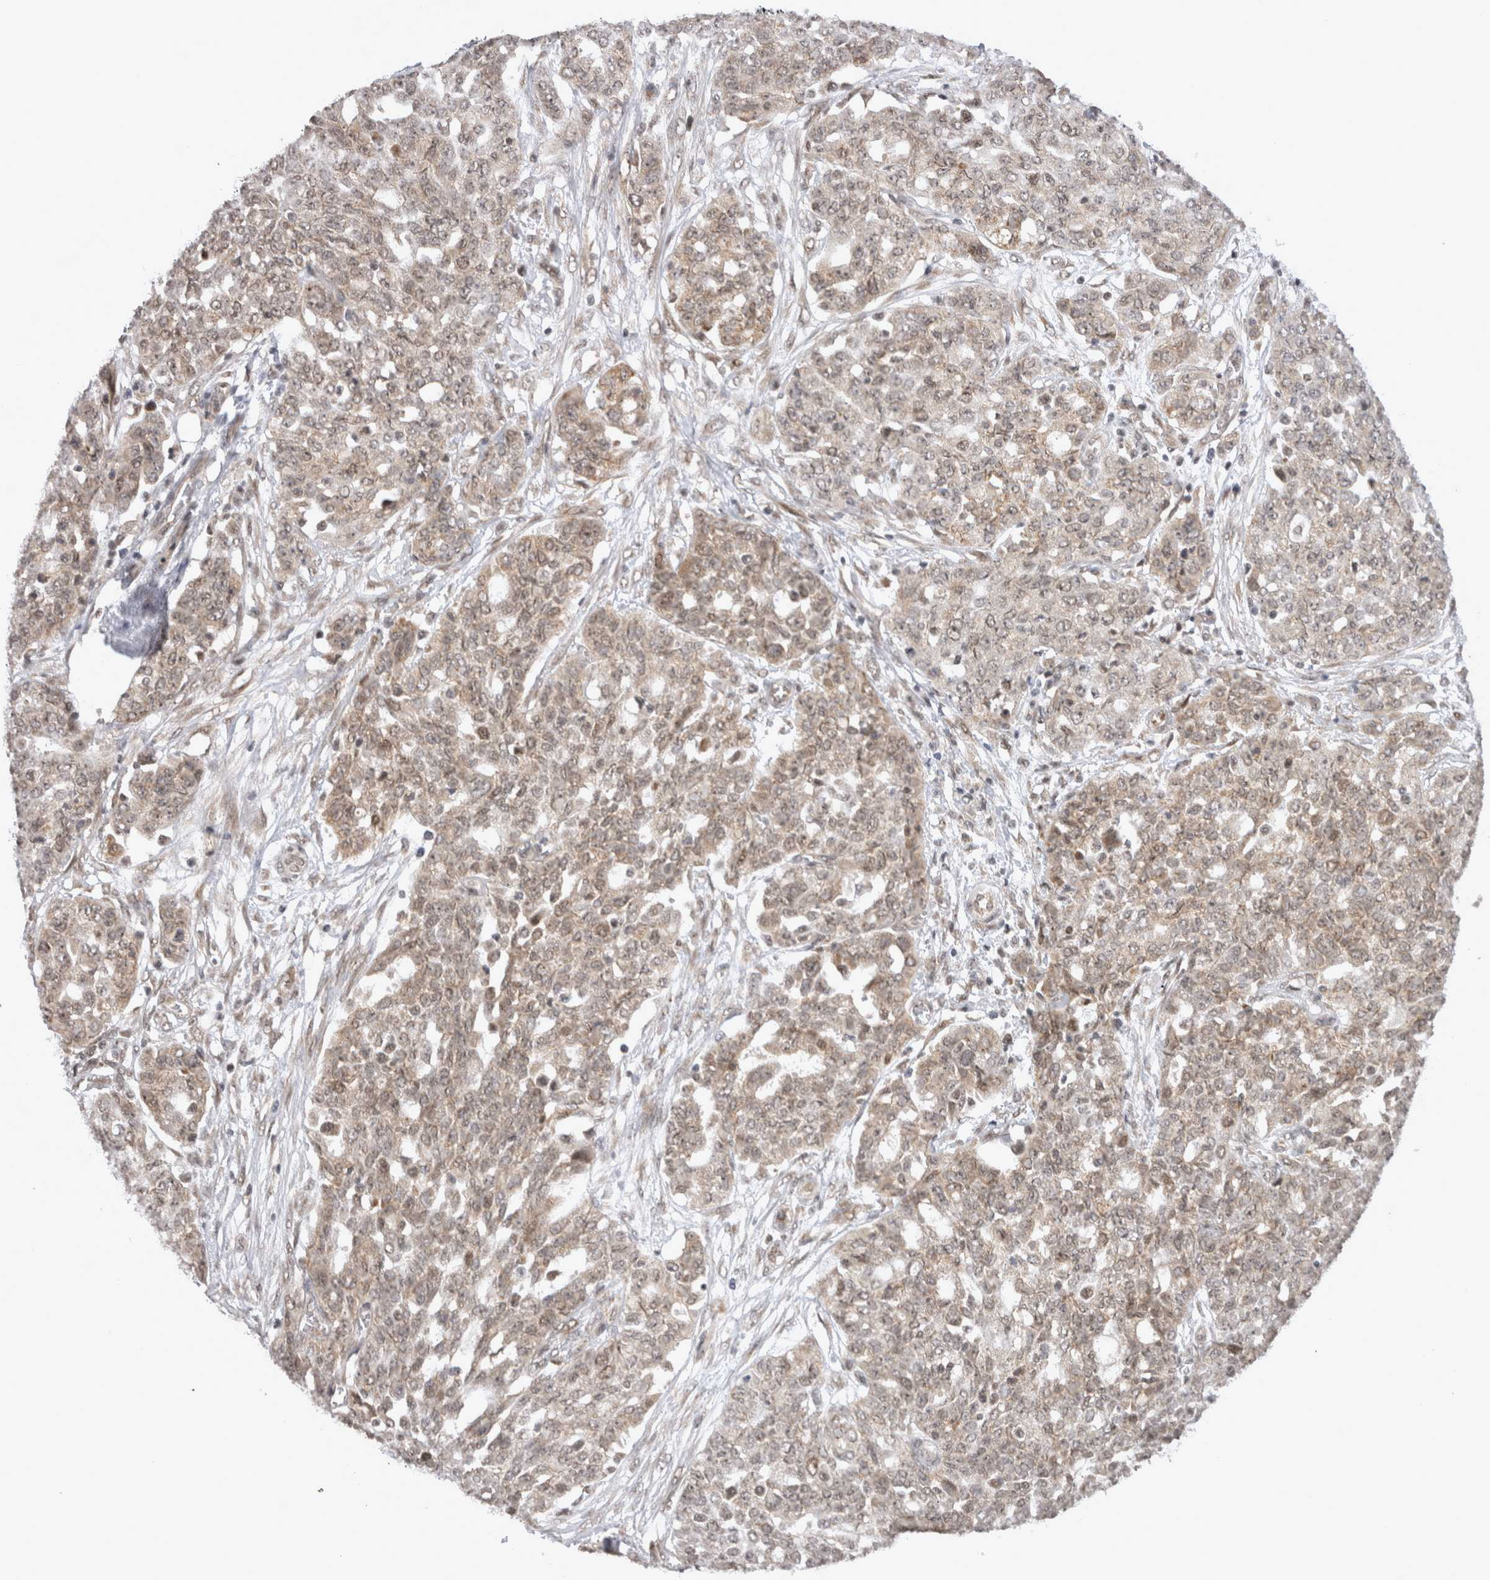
{"staining": {"intensity": "weak", "quantity": ">75%", "location": "cytoplasmic/membranous,nuclear"}, "tissue": "ovarian cancer", "cell_type": "Tumor cells", "image_type": "cancer", "snomed": [{"axis": "morphology", "description": "Cystadenocarcinoma, serous, NOS"}, {"axis": "topography", "description": "Soft tissue"}, {"axis": "topography", "description": "Ovary"}], "caption": "Weak cytoplasmic/membranous and nuclear protein positivity is present in approximately >75% of tumor cells in ovarian serous cystadenocarcinoma. The protein of interest is shown in brown color, while the nuclei are stained blue.", "gene": "TMEM65", "patient": {"sex": "female", "age": 57}}